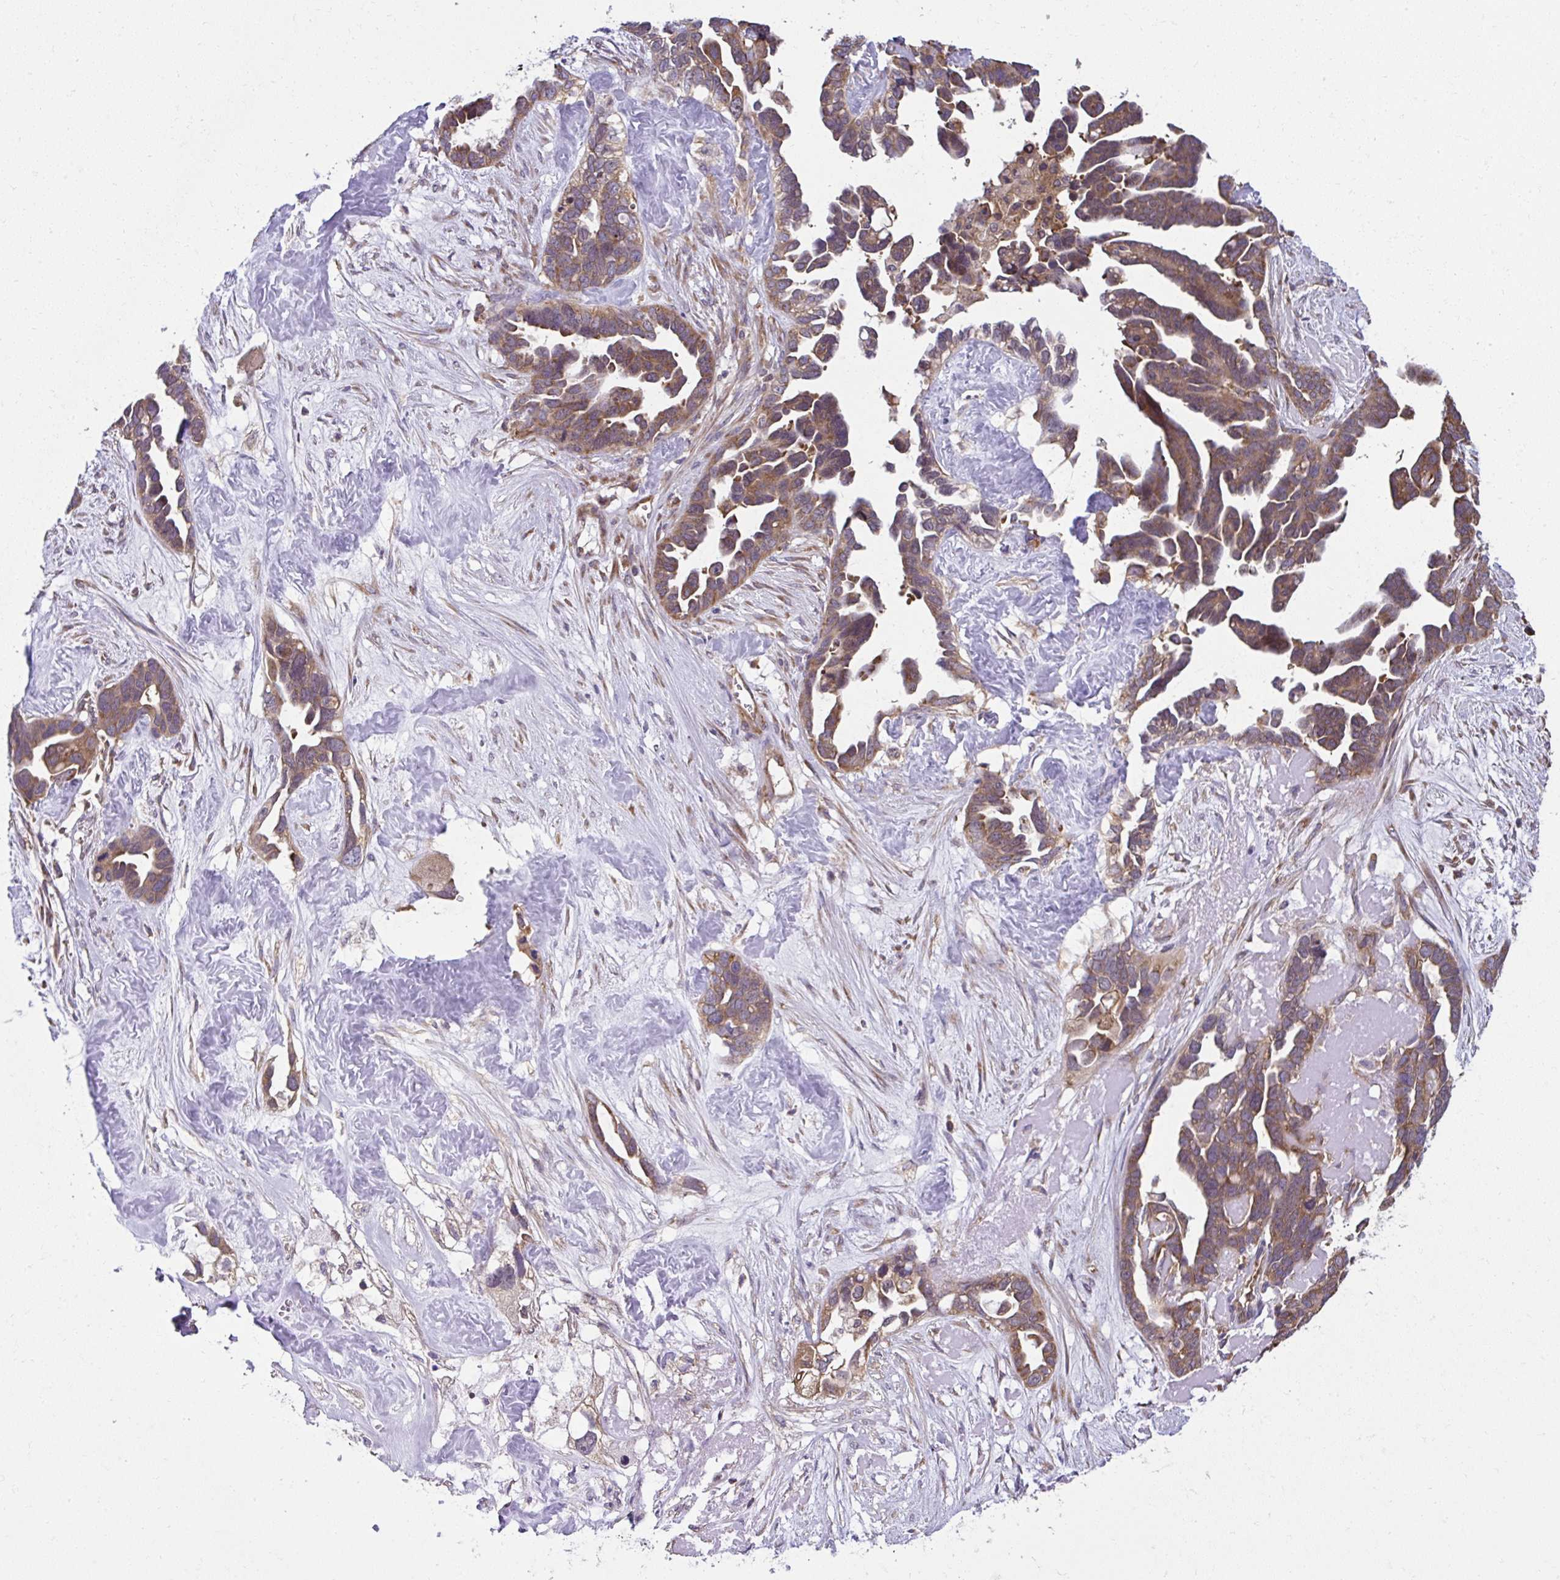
{"staining": {"intensity": "moderate", "quantity": ">75%", "location": "cytoplasmic/membranous"}, "tissue": "ovarian cancer", "cell_type": "Tumor cells", "image_type": "cancer", "snomed": [{"axis": "morphology", "description": "Cystadenocarcinoma, serous, NOS"}, {"axis": "topography", "description": "Ovary"}], "caption": "IHC of human ovarian cancer (serous cystadenocarcinoma) shows medium levels of moderate cytoplasmic/membranous positivity in approximately >75% of tumor cells.", "gene": "RPS7", "patient": {"sex": "female", "age": 54}}